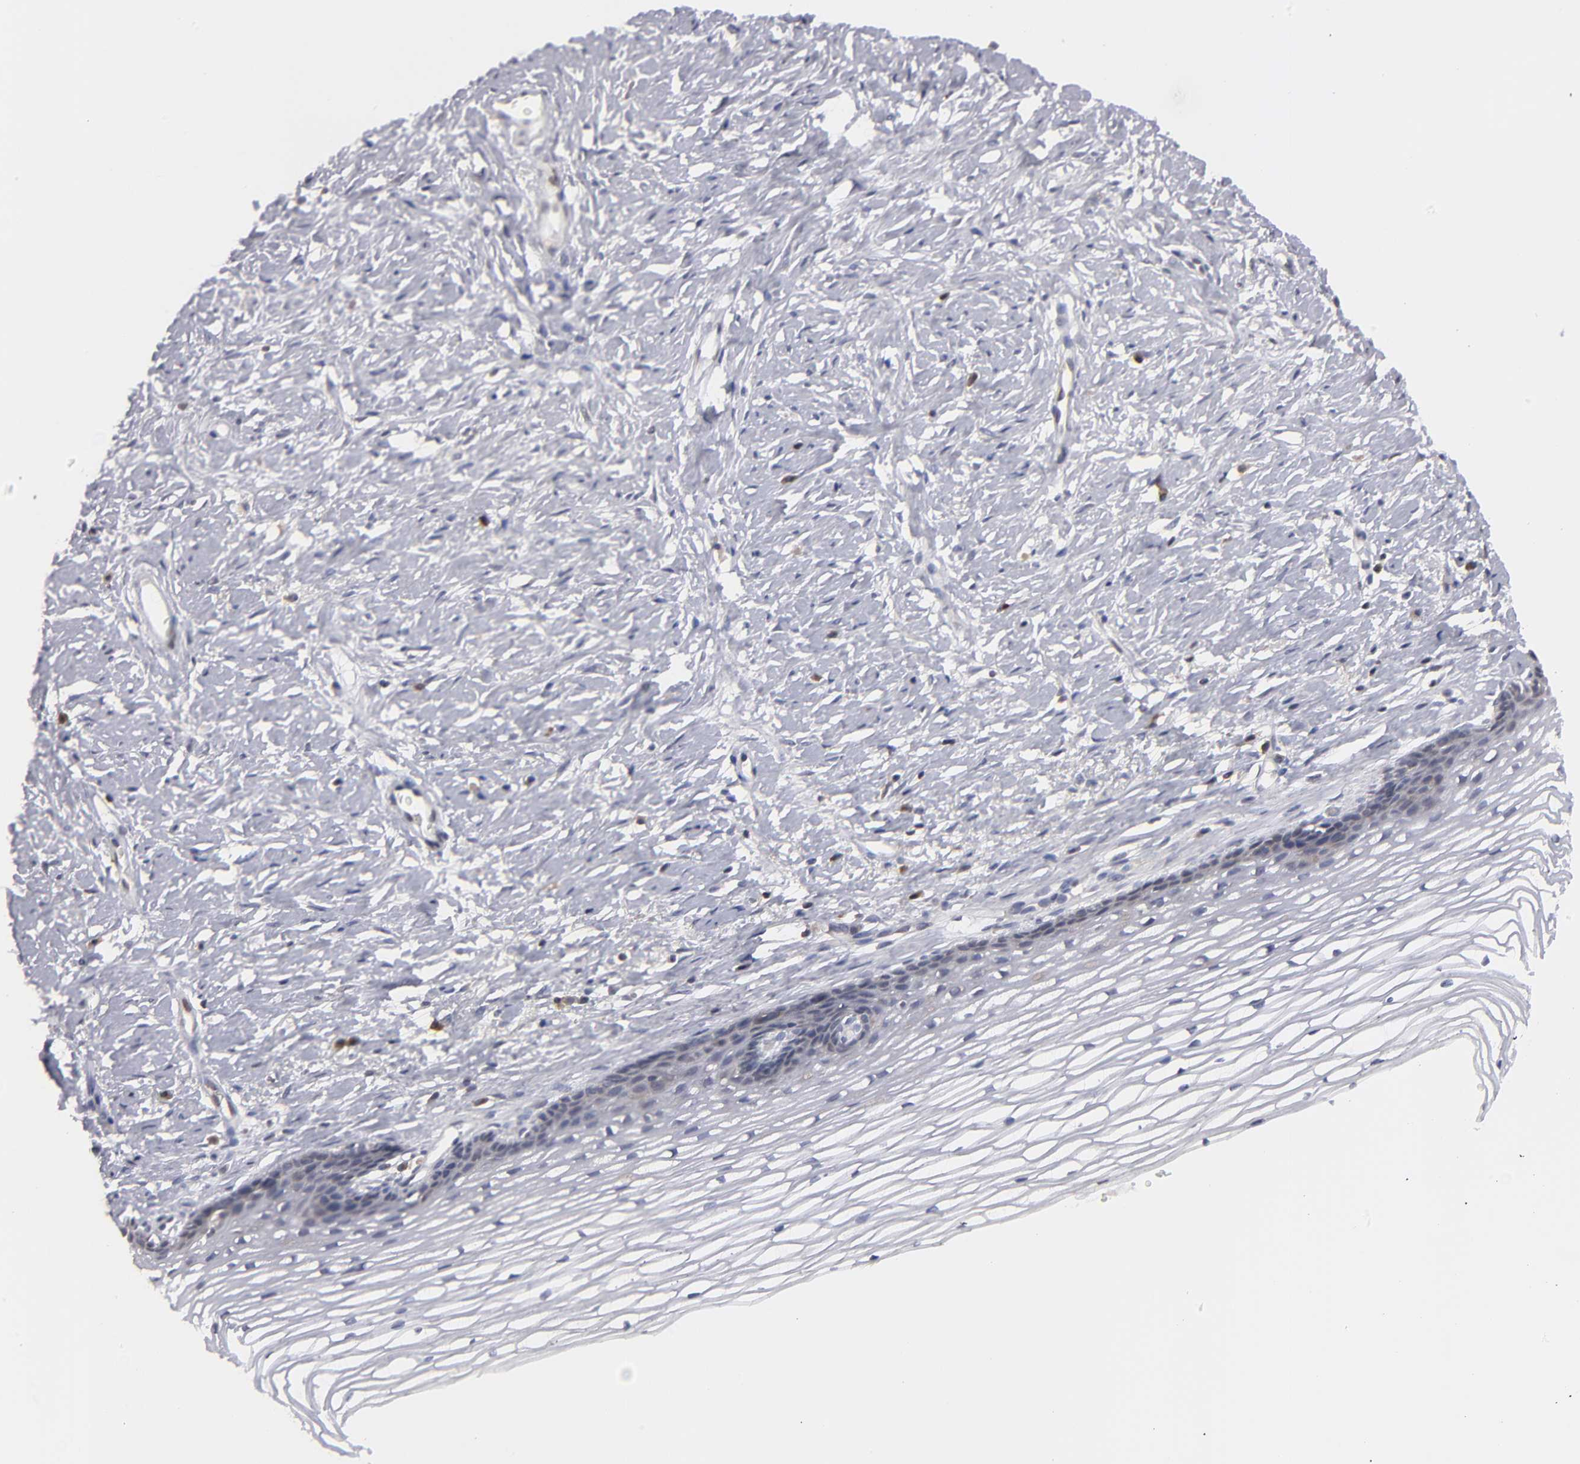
{"staining": {"intensity": "moderate", "quantity": "<25%", "location": "cytoplasmic/membranous"}, "tissue": "cervix", "cell_type": "Glandular cells", "image_type": "normal", "snomed": [{"axis": "morphology", "description": "Normal tissue, NOS"}, {"axis": "topography", "description": "Cervix"}], "caption": "A low amount of moderate cytoplasmic/membranous positivity is seen in approximately <25% of glandular cells in benign cervix. (brown staining indicates protein expression, while blue staining denotes nuclei).", "gene": "CEP97", "patient": {"sex": "female", "age": 77}}